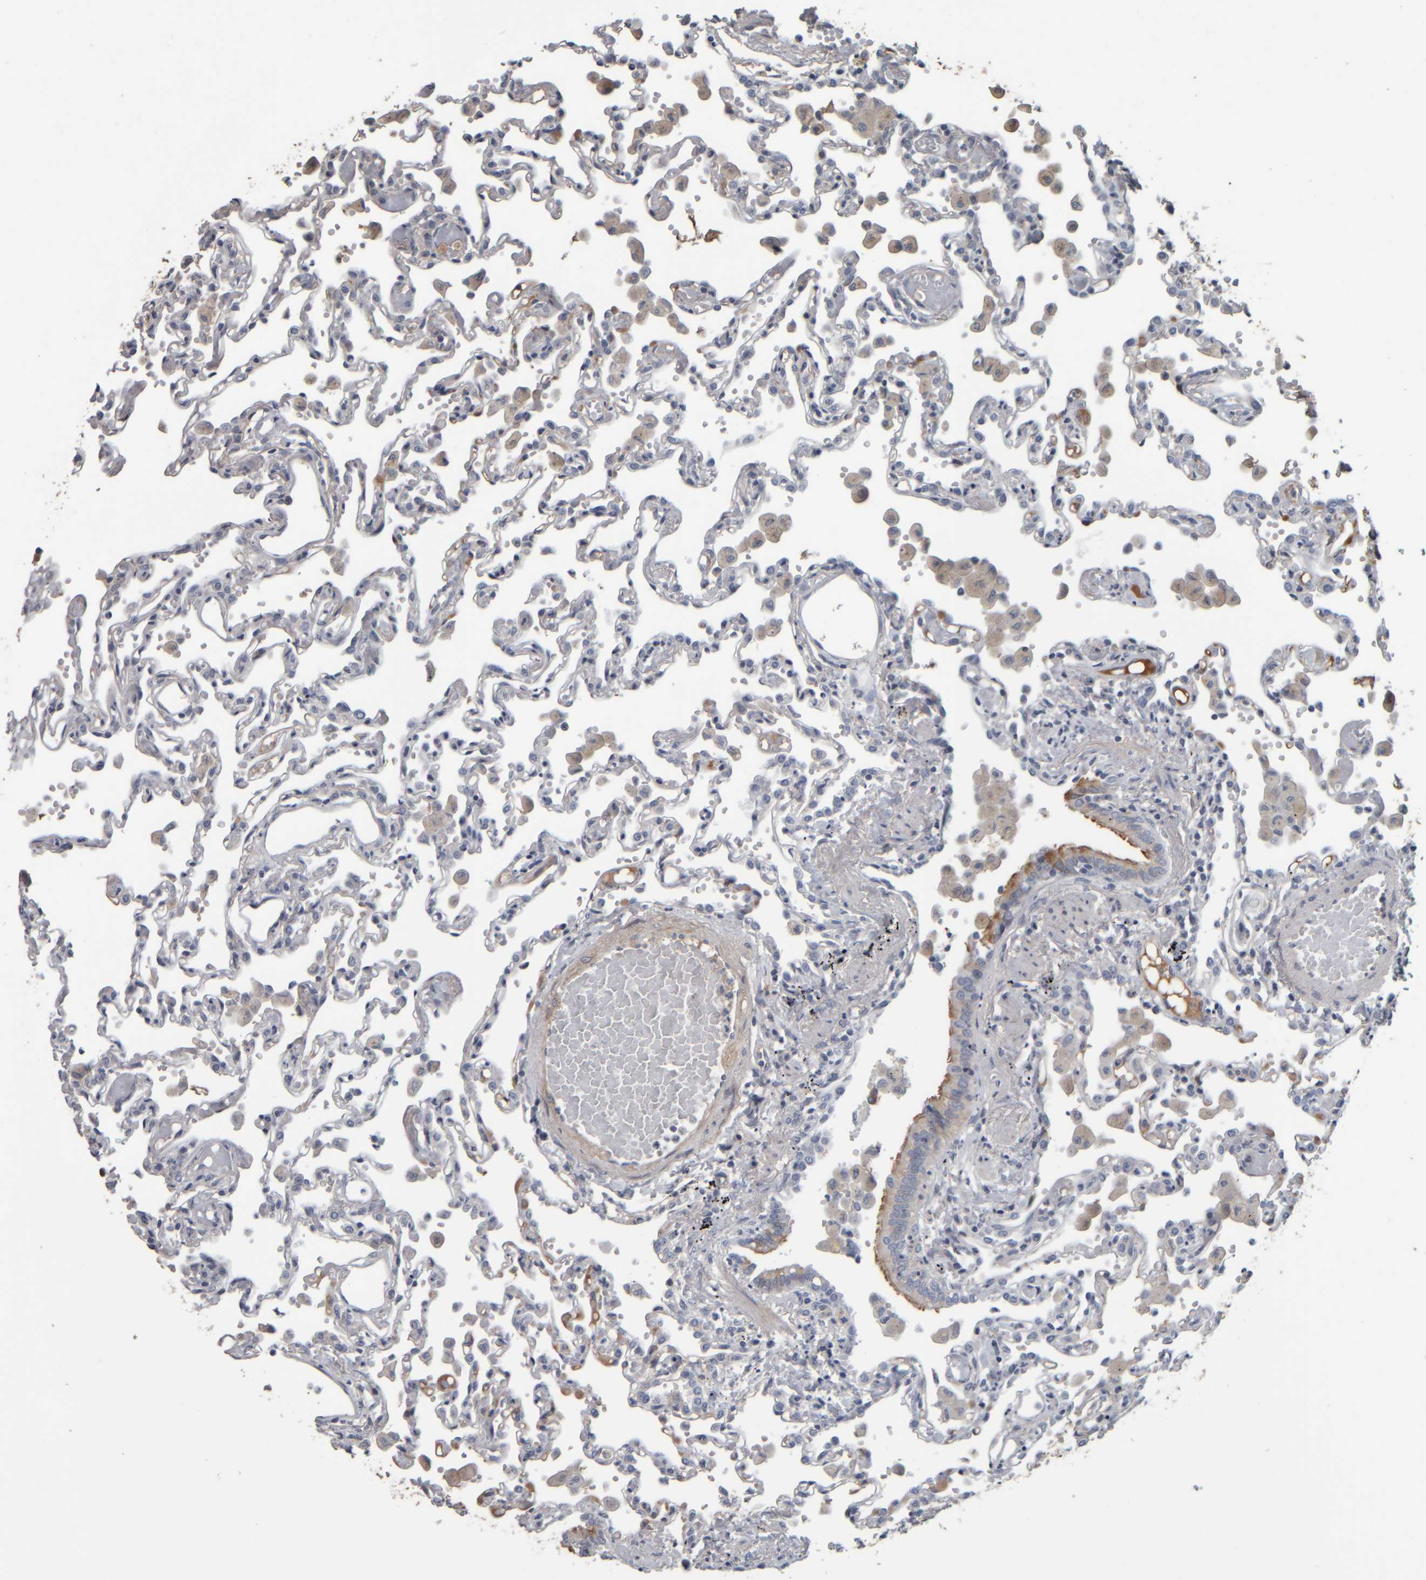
{"staining": {"intensity": "negative", "quantity": "none", "location": "none"}, "tissue": "lung", "cell_type": "Alveolar cells", "image_type": "normal", "snomed": [{"axis": "morphology", "description": "Normal tissue, NOS"}, {"axis": "topography", "description": "Bronchus"}, {"axis": "topography", "description": "Lung"}], "caption": "Lung stained for a protein using immunohistochemistry reveals no positivity alveolar cells.", "gene": "CAVIN4", "patient": {"sex": "female", "age": 49}}